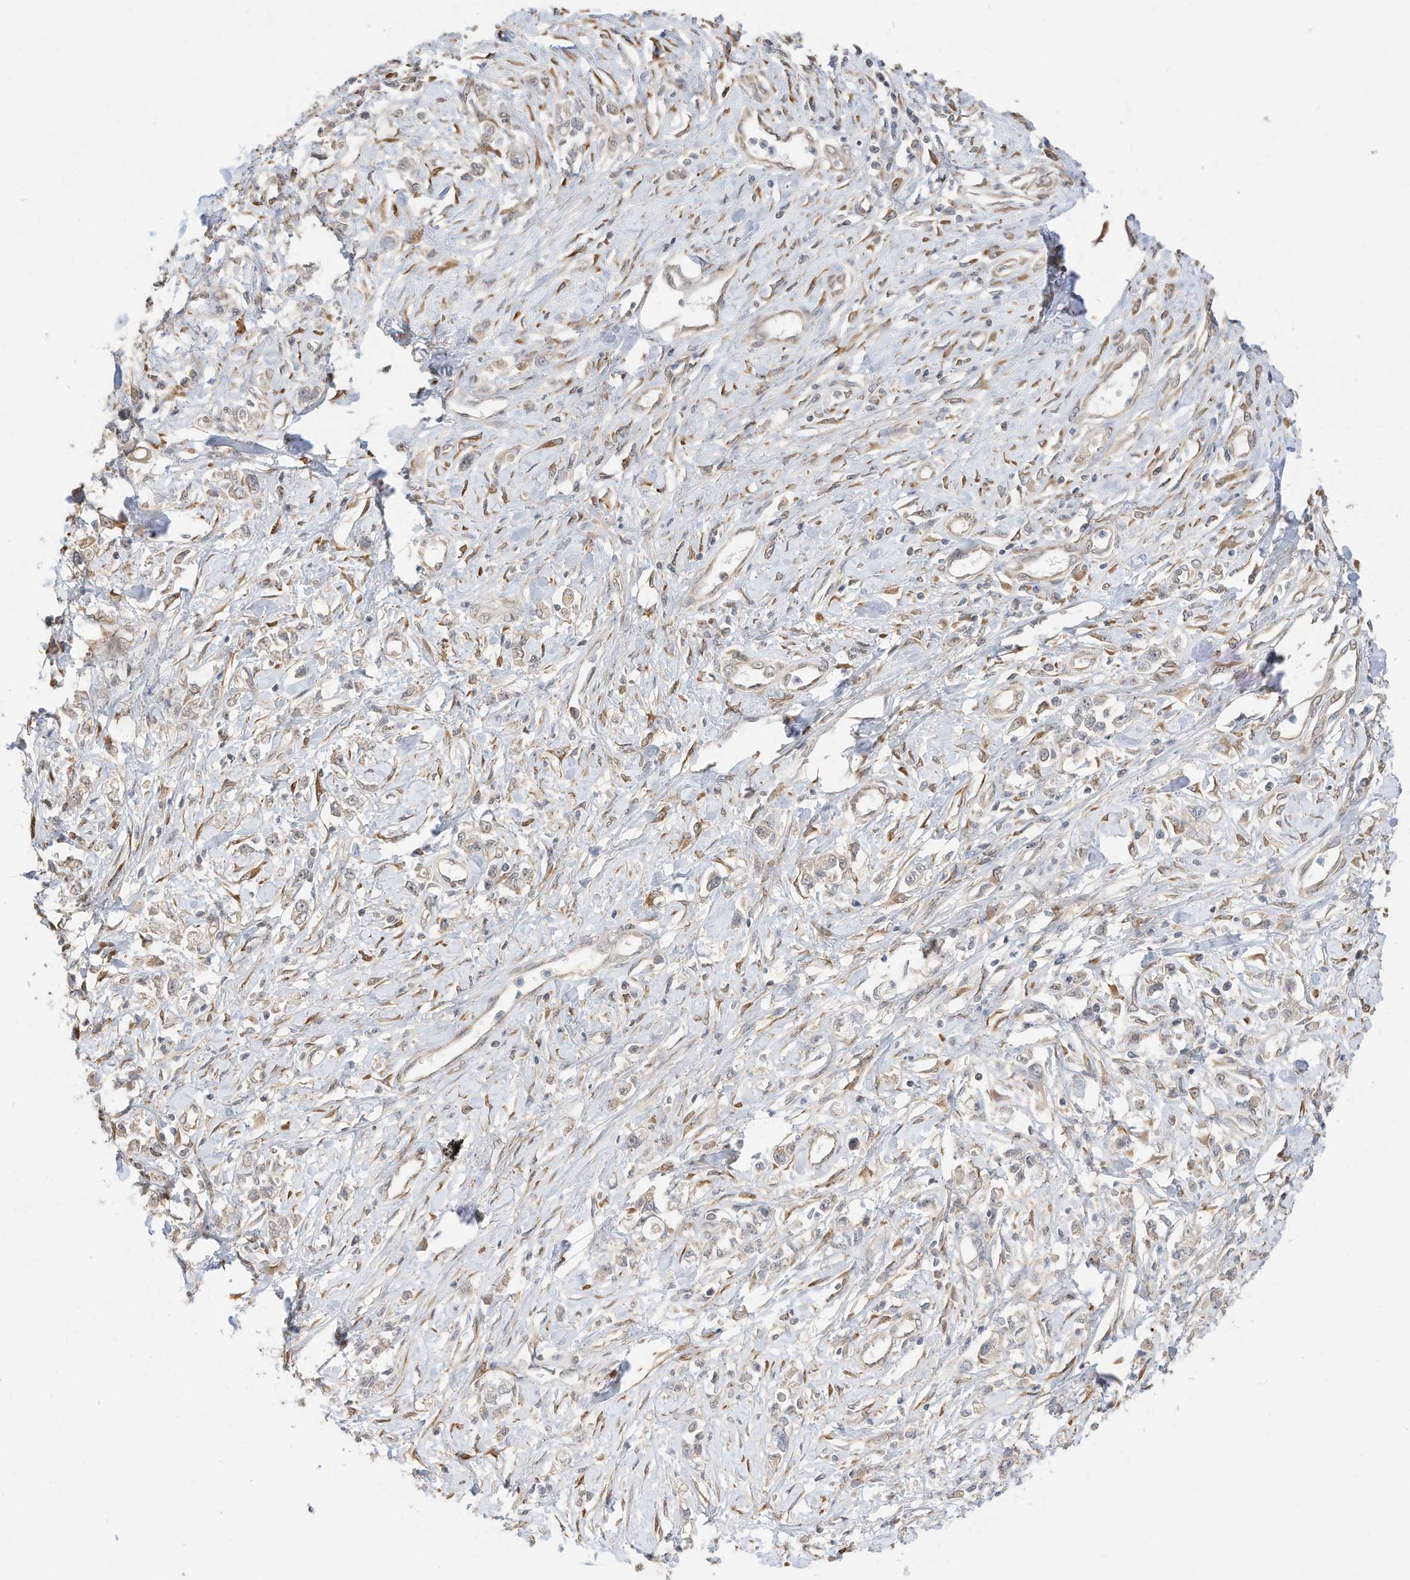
{"staining": {"intensity": "weak", "quantity": "<25%", "location": "cytoplasmic/membranous"}, "tissue": "stomach cancer", "cell_type": "Tumor cells", "image_type": "cancer", "snomed": [{"axis": "morphology", "description": "Adenocarcinoma, NOS"}, {"axis": "topography", "description": "Stomach"}], "caption": "The histopathology image shows no staining of tumor cells in stomach adenocarcinoma.", "gene": "CAGE1", "patient": {"sex": "female", "age": 76}}